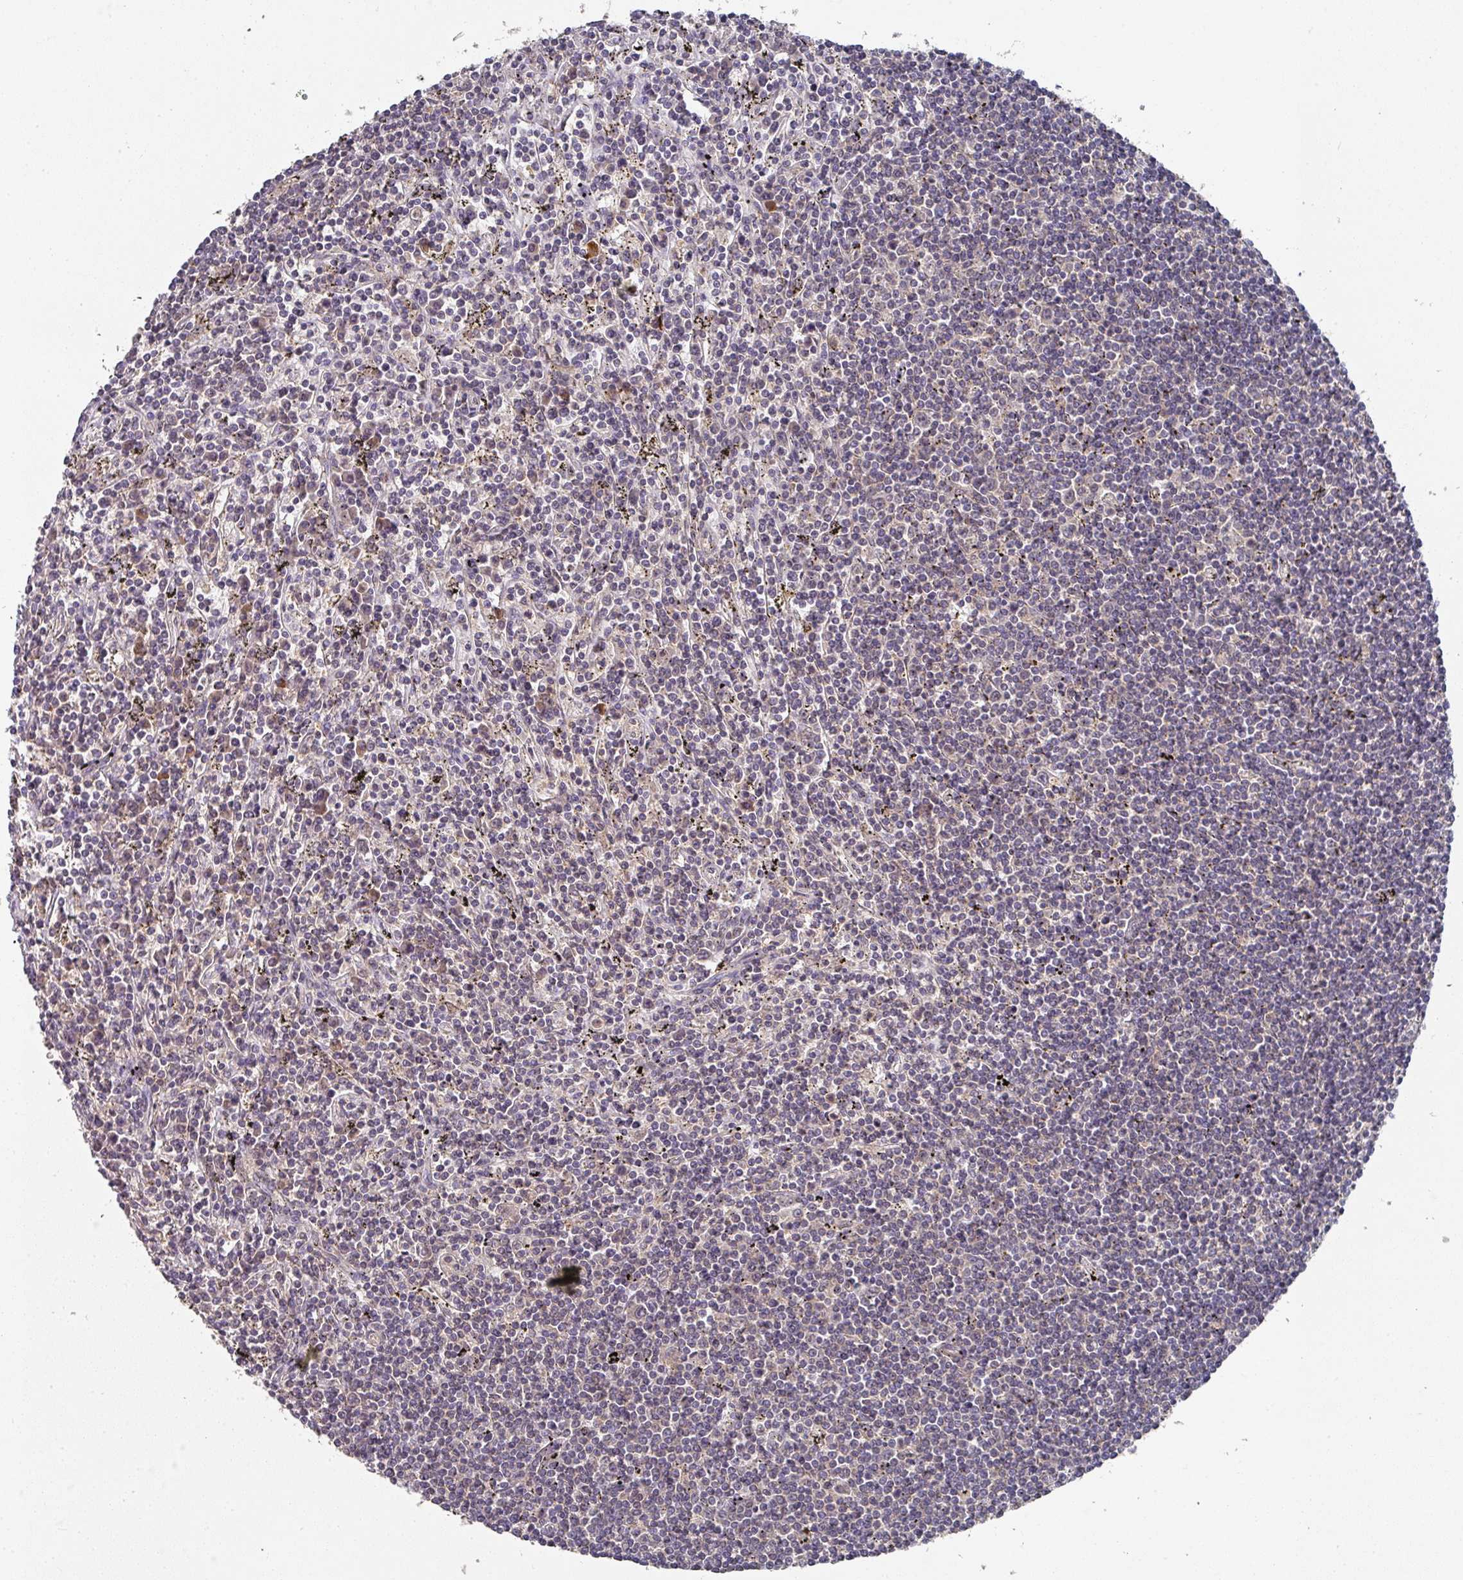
{"staining": {"intensity": "negative", "quantity": "none", "location": "none"}, "tissue": "lymphoma", "cell_type": "Tumor cells", "image_type": "cancer", "snomed": [{"axis": "morphology", "description": "Malignant lymphoma, non-Hodgkin's type, Low grade"}, {"axis": "topography", "description": "Spleen"}], "caption": "High power microscopy image of an immunohistochemistry micrograph of malignant lymphoma, non-Hodgkin's type (low-grade), revealing no significant positivity in tumor cells.", "gene": "EXTL3", "patient": {"sex": "male", "age": 76}}